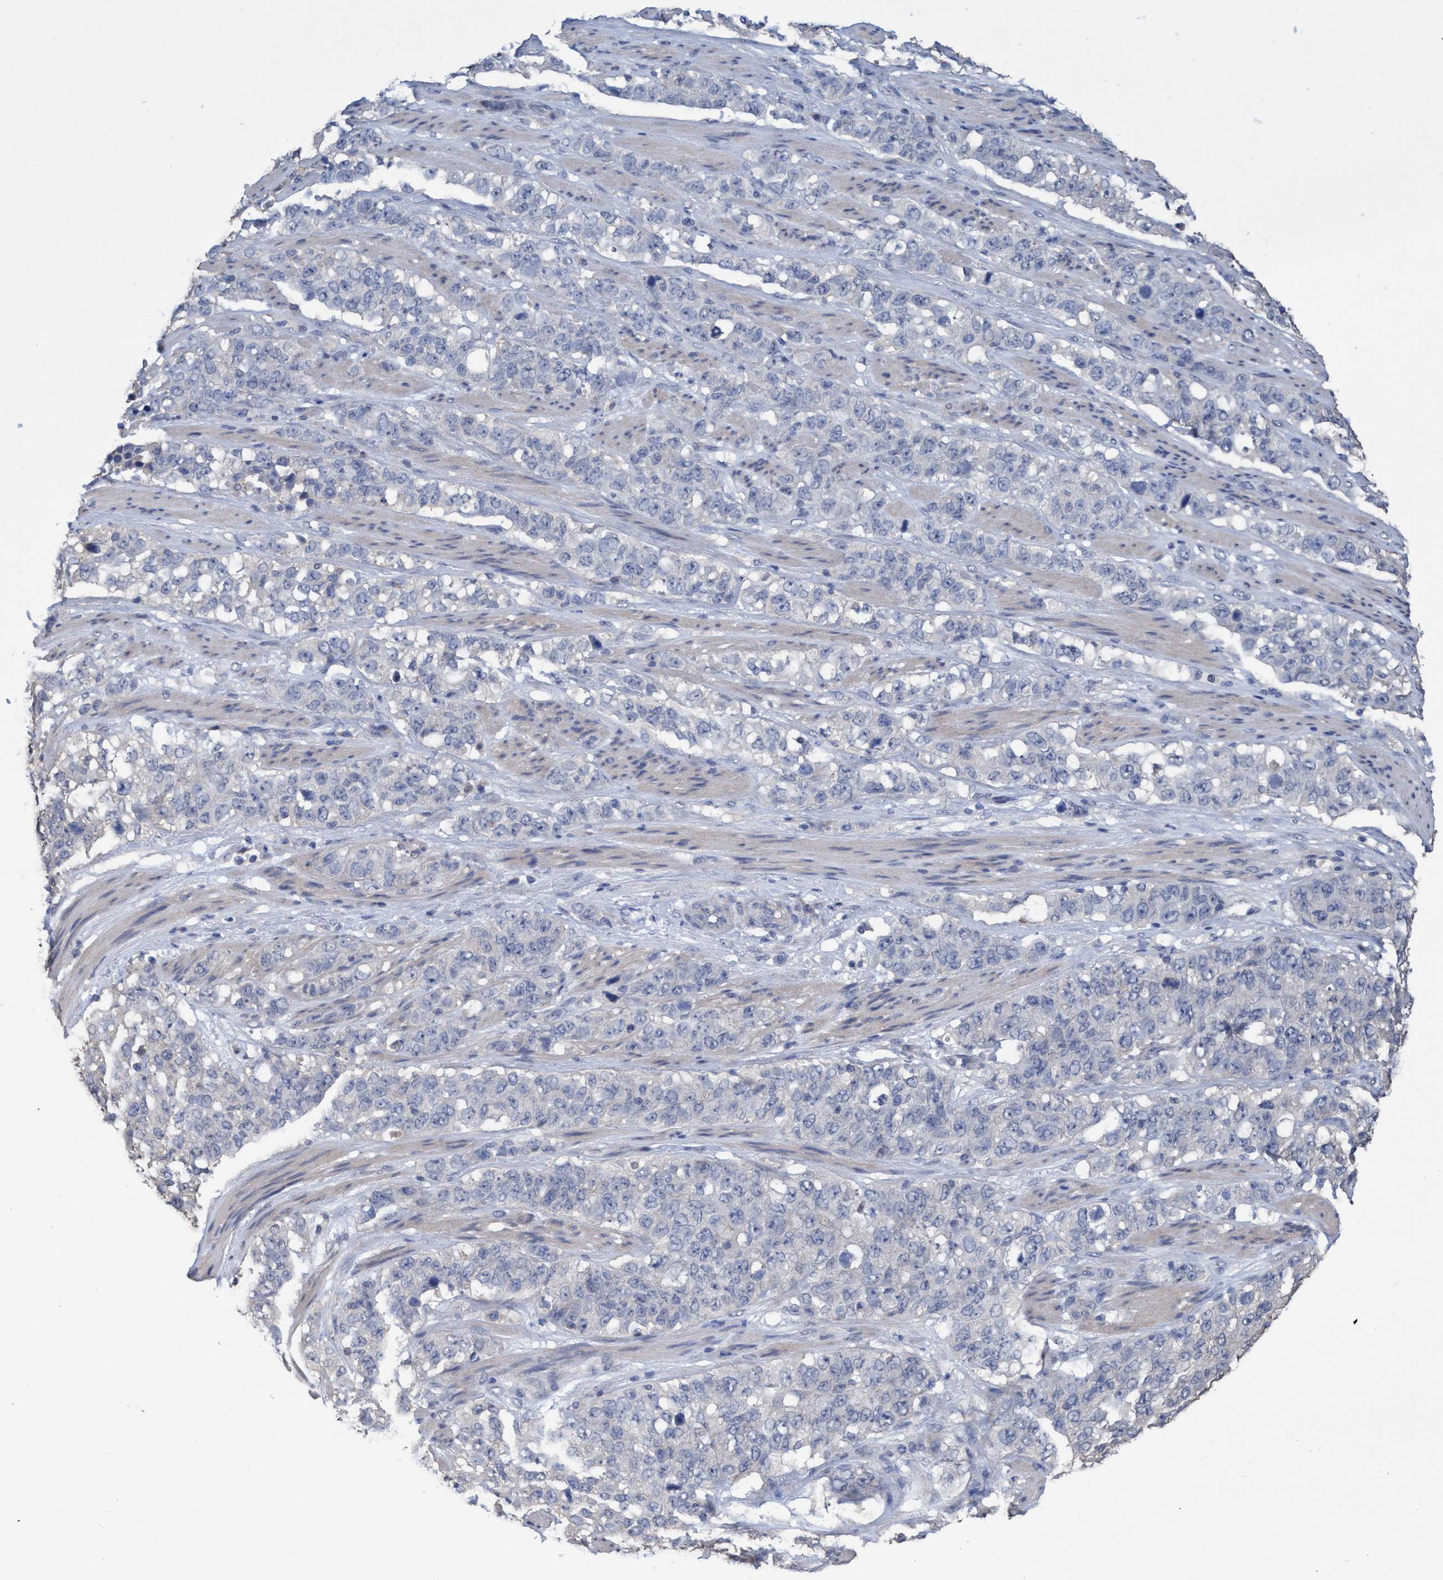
{"staining": {"intensity": "negative", "quantity": "none", "location": "none"}, "tissue": "stomach cancer", "cell_type": "Tumor cells", "image_type": "cancer", "snomed": [{"axis": "morphology", "description": "Adenocarcinoma, NOS"}, {"axis": "topography", "description": "Stomach"}], "caption": "An IHC photomicrograph of stomach cancer is shown. There is no staining in tumor cells of stomach cancer. Brightfield microscopy of IHC stained with DAB (3,3'-diaminobenzidine) (brown) and hematoxylin (blue), captured at high magnification.", "gene": "GLOD4", "patient": {"sex": "male", "age": 48}}